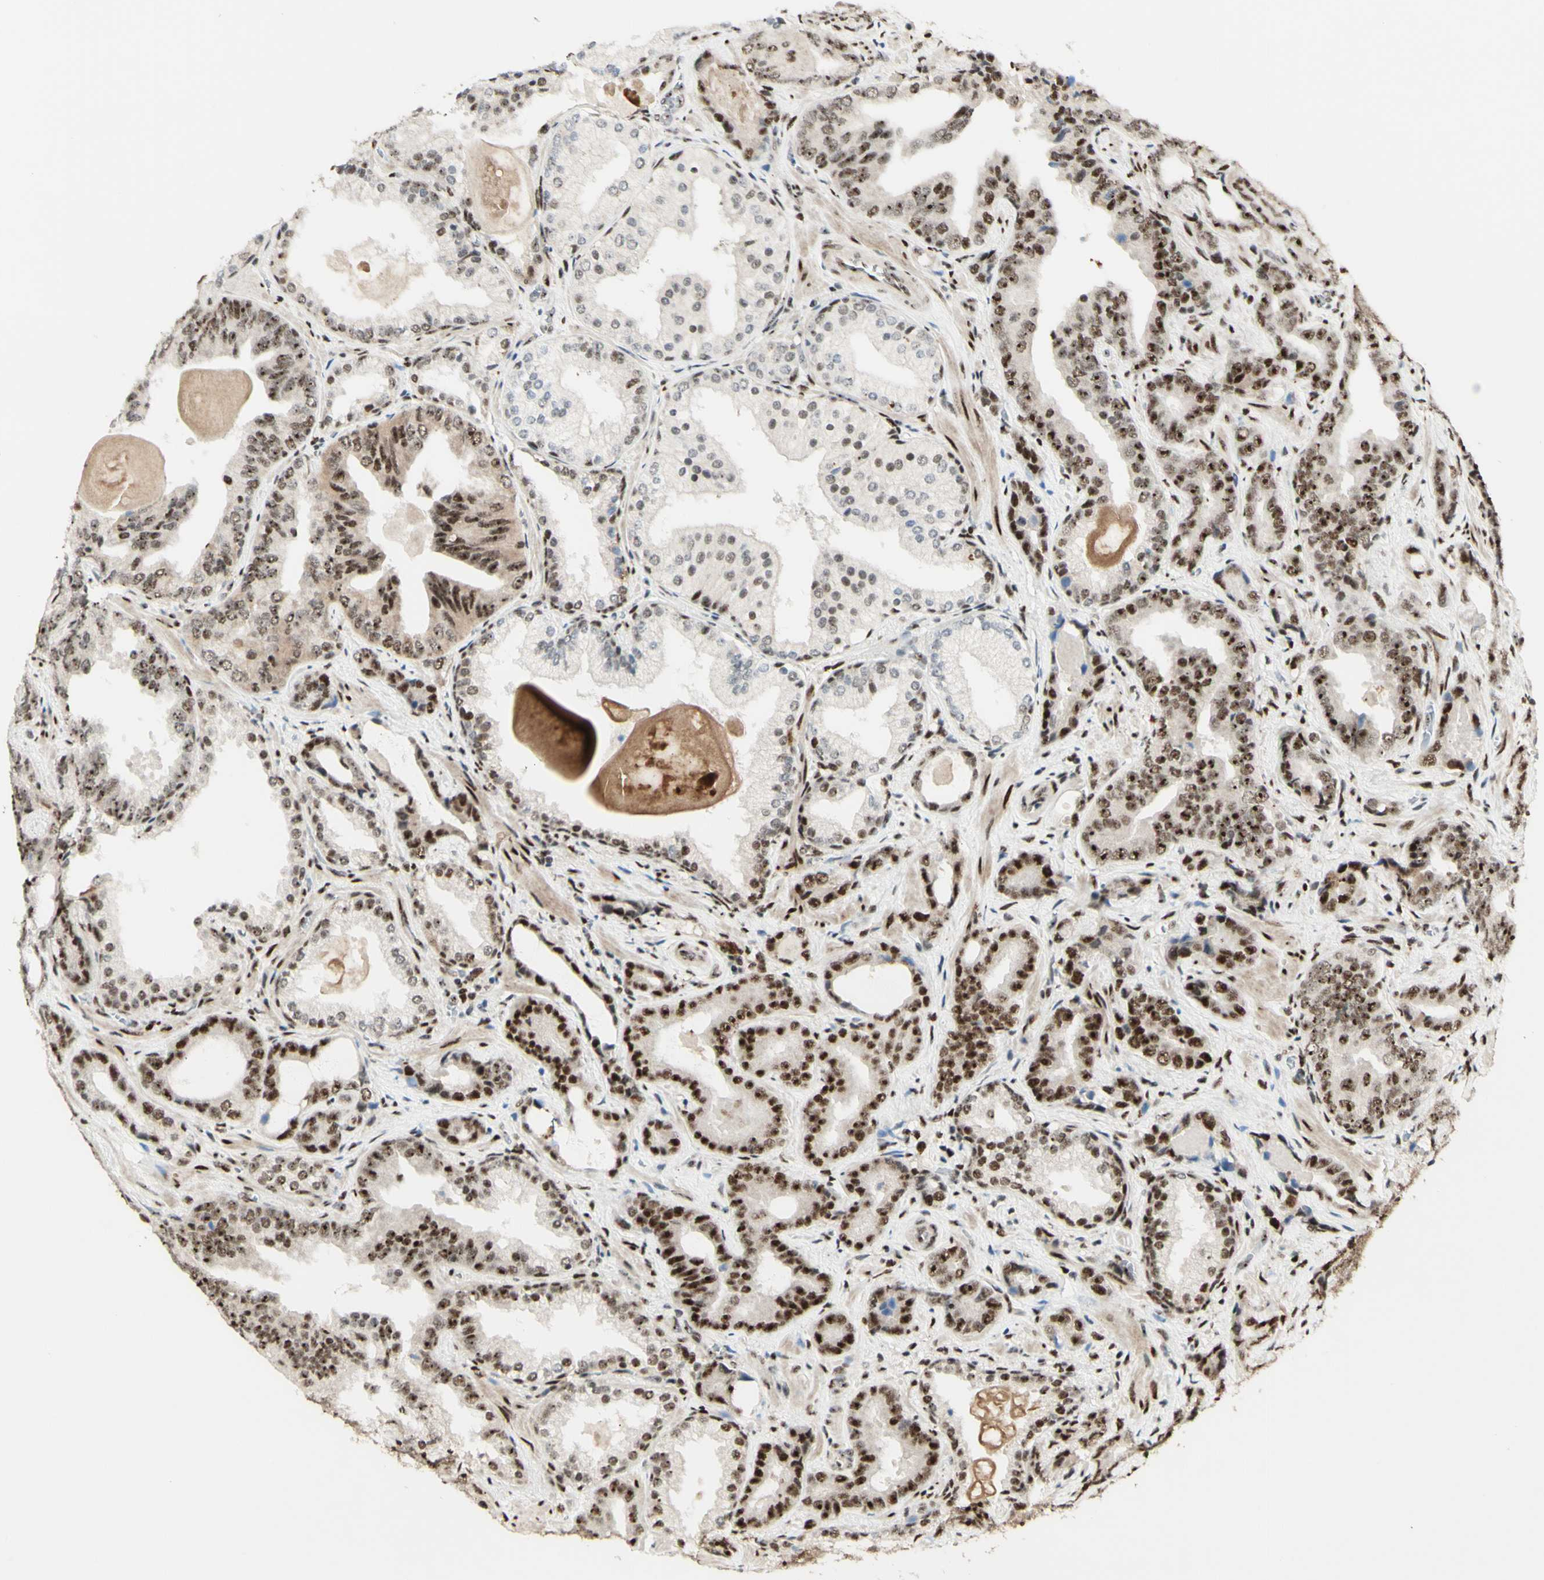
{"staining": {"intensity": "moderate", "quantity": ">75%", "location": "nuclear"}, "tissue": "prostate cancer", "cell_type": "Tumor cells", "image_type": "cancer", "snomed": [{"axis": "morphology", "description": "Adenocarcinoma, Low grade"}, {"axis": "topography", "description": "Prostate"}], "caption": "Immunohistochemistry micrograph of neoplastic tissue: prostate cancer (adenocarcinoma (low-grade)) stained using immunohistochemistry demonstrates medium levels of moderate protein expression localized specifically in the nuclear of tumor cells, appearing as a nuclear brown color.", "gene": "DHX9", "patient": {"sex": "male", "age": 60}}